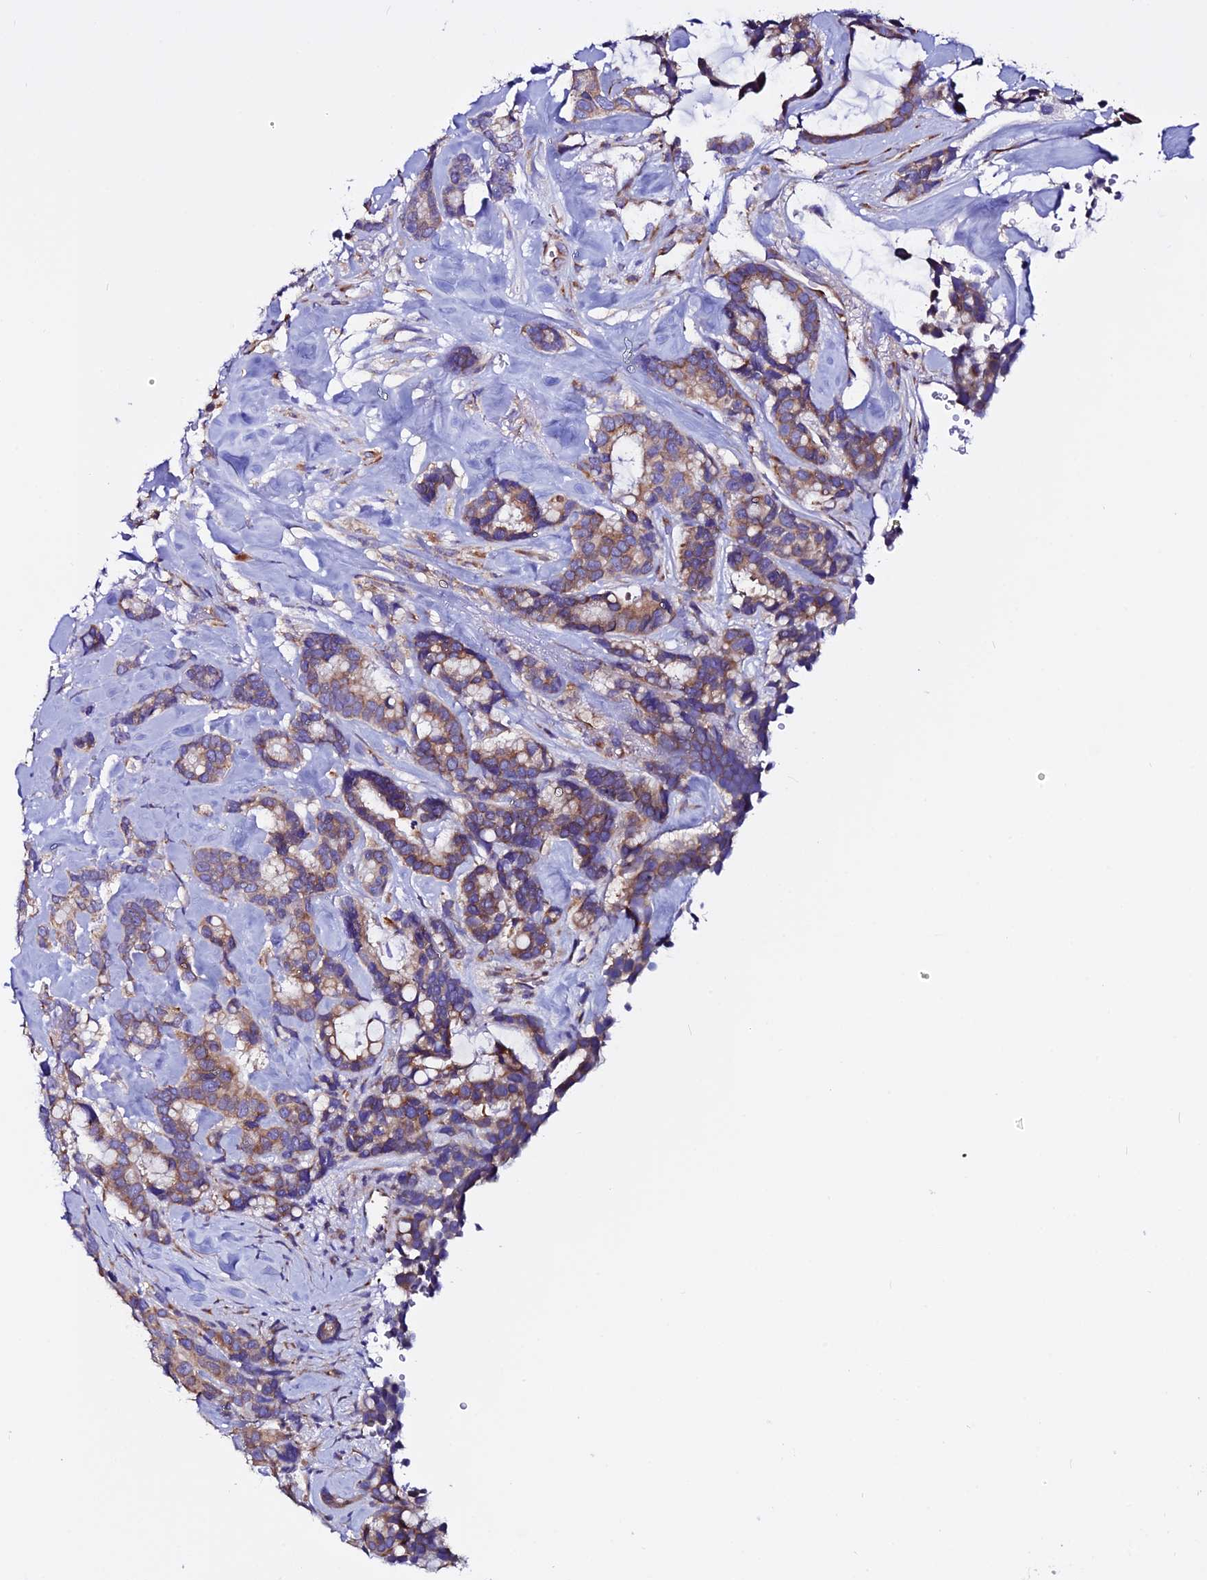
{"staining": {"intensity": "moderate", "quantity": "25%-75%", "location": "cytoplasmic/membranous"}, "tissue": "breast cancer", "cell_type": "Tumor cells", "image_type": "cancer", "snomed": [{"axis": "morphology", "description": "Duct carcinoma"}, {"axis": "topography", "description": "Breast"}], "caption": "The image displays a brown stain indicating the presence of a protein in the cytoplasmic/membranous of tumor cells in breast invasive ductal carcinoma.", "gene": "EEF1G", "patient": {"sex": "female", "age": 87}}